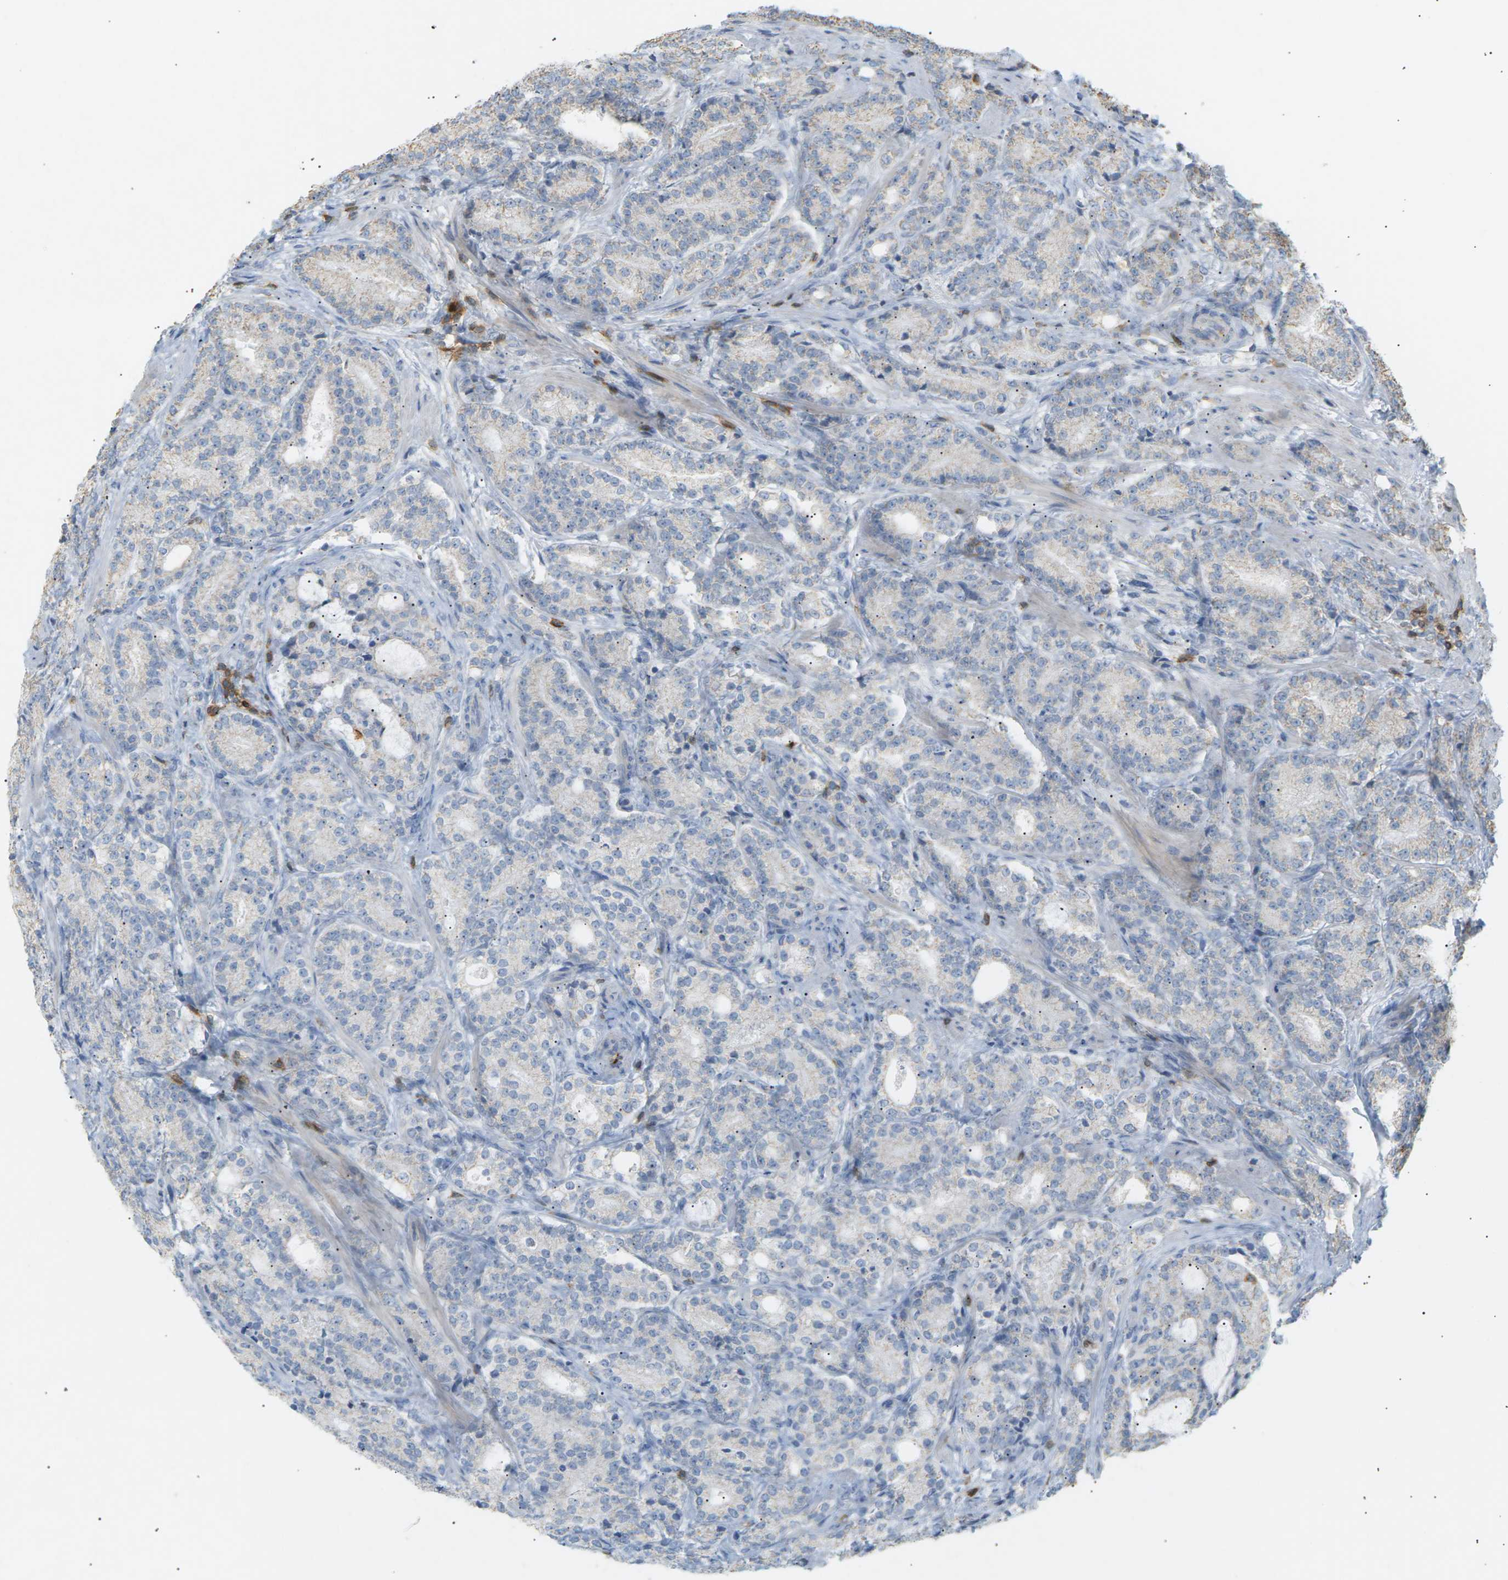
{"staining": {"intensity": "negative", "quantity": "none", "location": "none"}, "tissue": "prostate cancer", "cell_type": "Tumor cells", "image_type": "cancer", "snomed": [{"axis": "morphology", "description": "Adenocarcinoma, High grade"}, {"axis": "topography", "description": "Prostate"}], "caption": "Immunohistochemical staining of prostate cancer displays no significant staining in tumor cells. Nuclei are stained in blue.", "gene": "LIME1", "patient": {"sex": "male", "age": 61}}